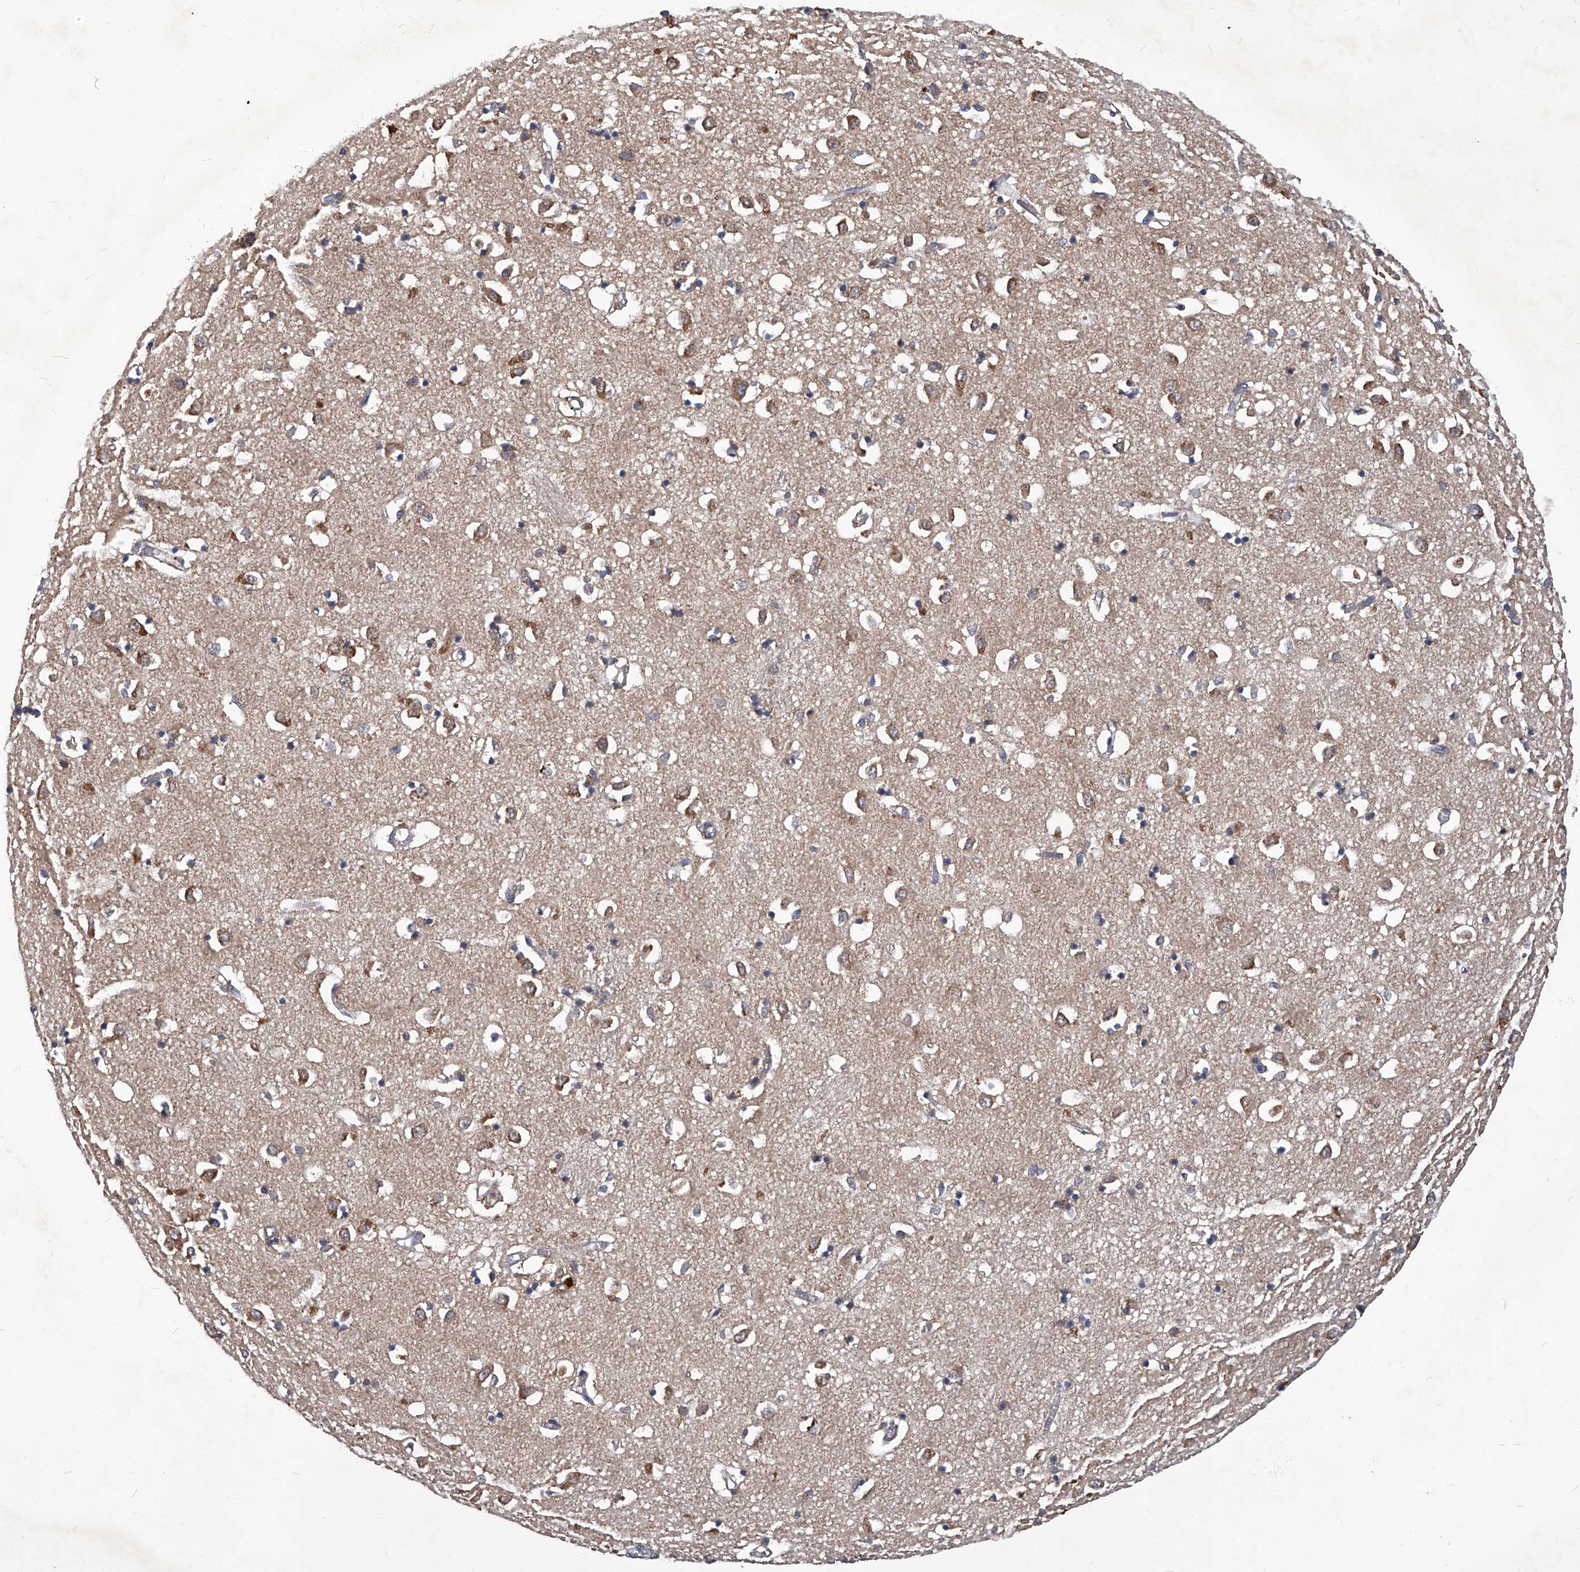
{"staining": {"intensity": "weak", "quantity": "25%-75%", "location": "cytoplasmic/membranous"}, "tissue": "caudate", "cell_type": "Glial cells", "image_type": "normal", "snomed": [{"axis": "morphology", "description": "Normal tissue, NOS"}, {"axis": "topography", "description": "Lateral ventricle wall"}], "caption": "About 25%-75% of glial cells in normal human caudate reveal weak cytoplasmic/membranous protein staining as visualized by brown immunohistochemical staining.", "gene": "TNFRSF13B", "patient": {"sex": "male", "age": 70}}